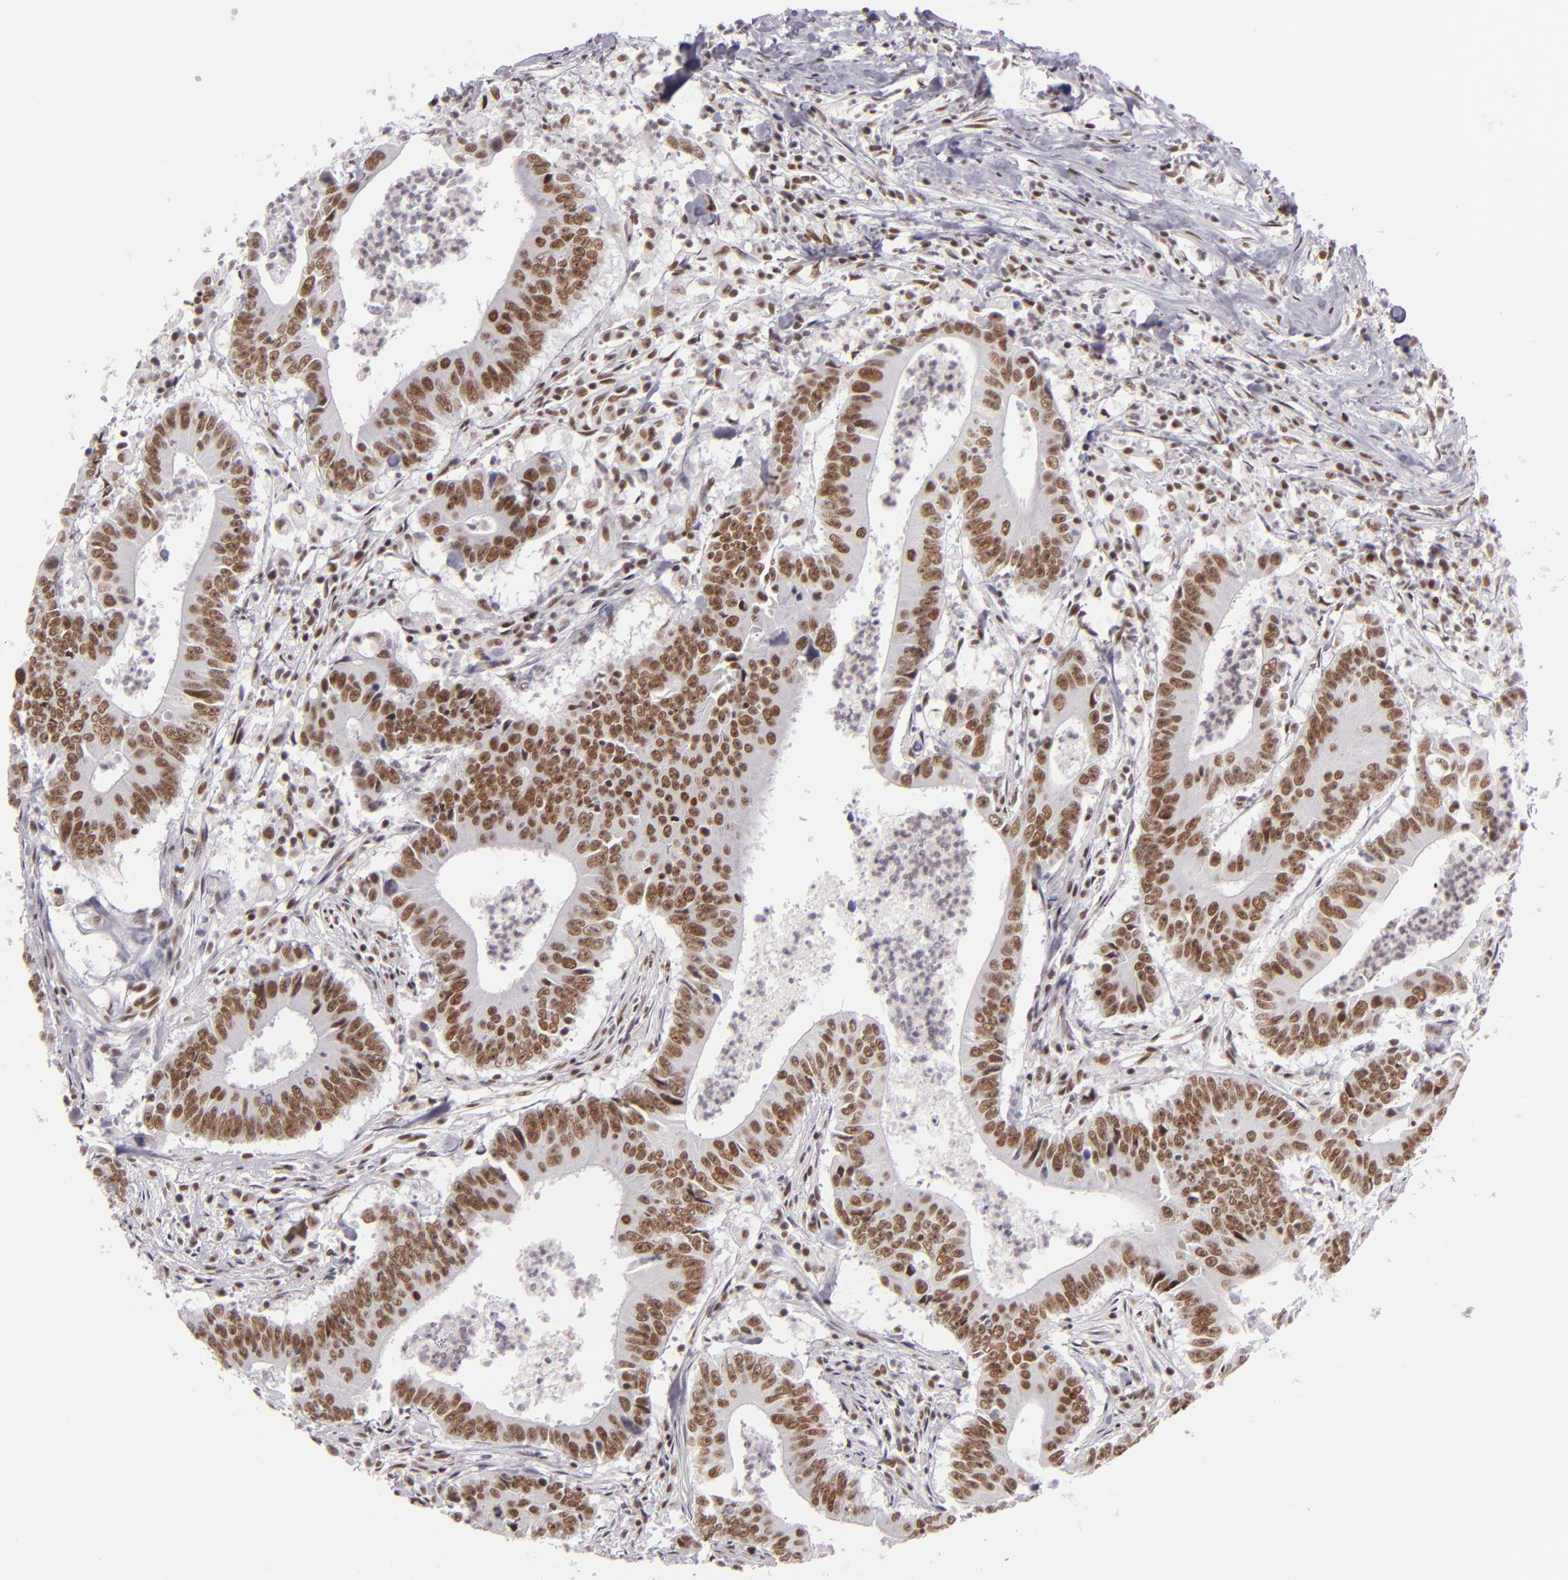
{"staining": {"intensity": "moderate", "quantity": ">75%", "location": "nuclear"}, "tissue": "colorectal cancer", "cell_type": "Tumor cells", "image_type": "cancer", "snomed": [{"axis": "morphology", "description": "Adenocarcinoma, NOS"}, {"axis": "topography", "description": "Colon"}], "caption": "The immunohistochemical stain highlights moderate nuclear expression in tumor cells of colorectal cancer (adenocarcinoma) tissue.", "gene": "BRD8", "patient": {"sex": "male", "age": 55}}